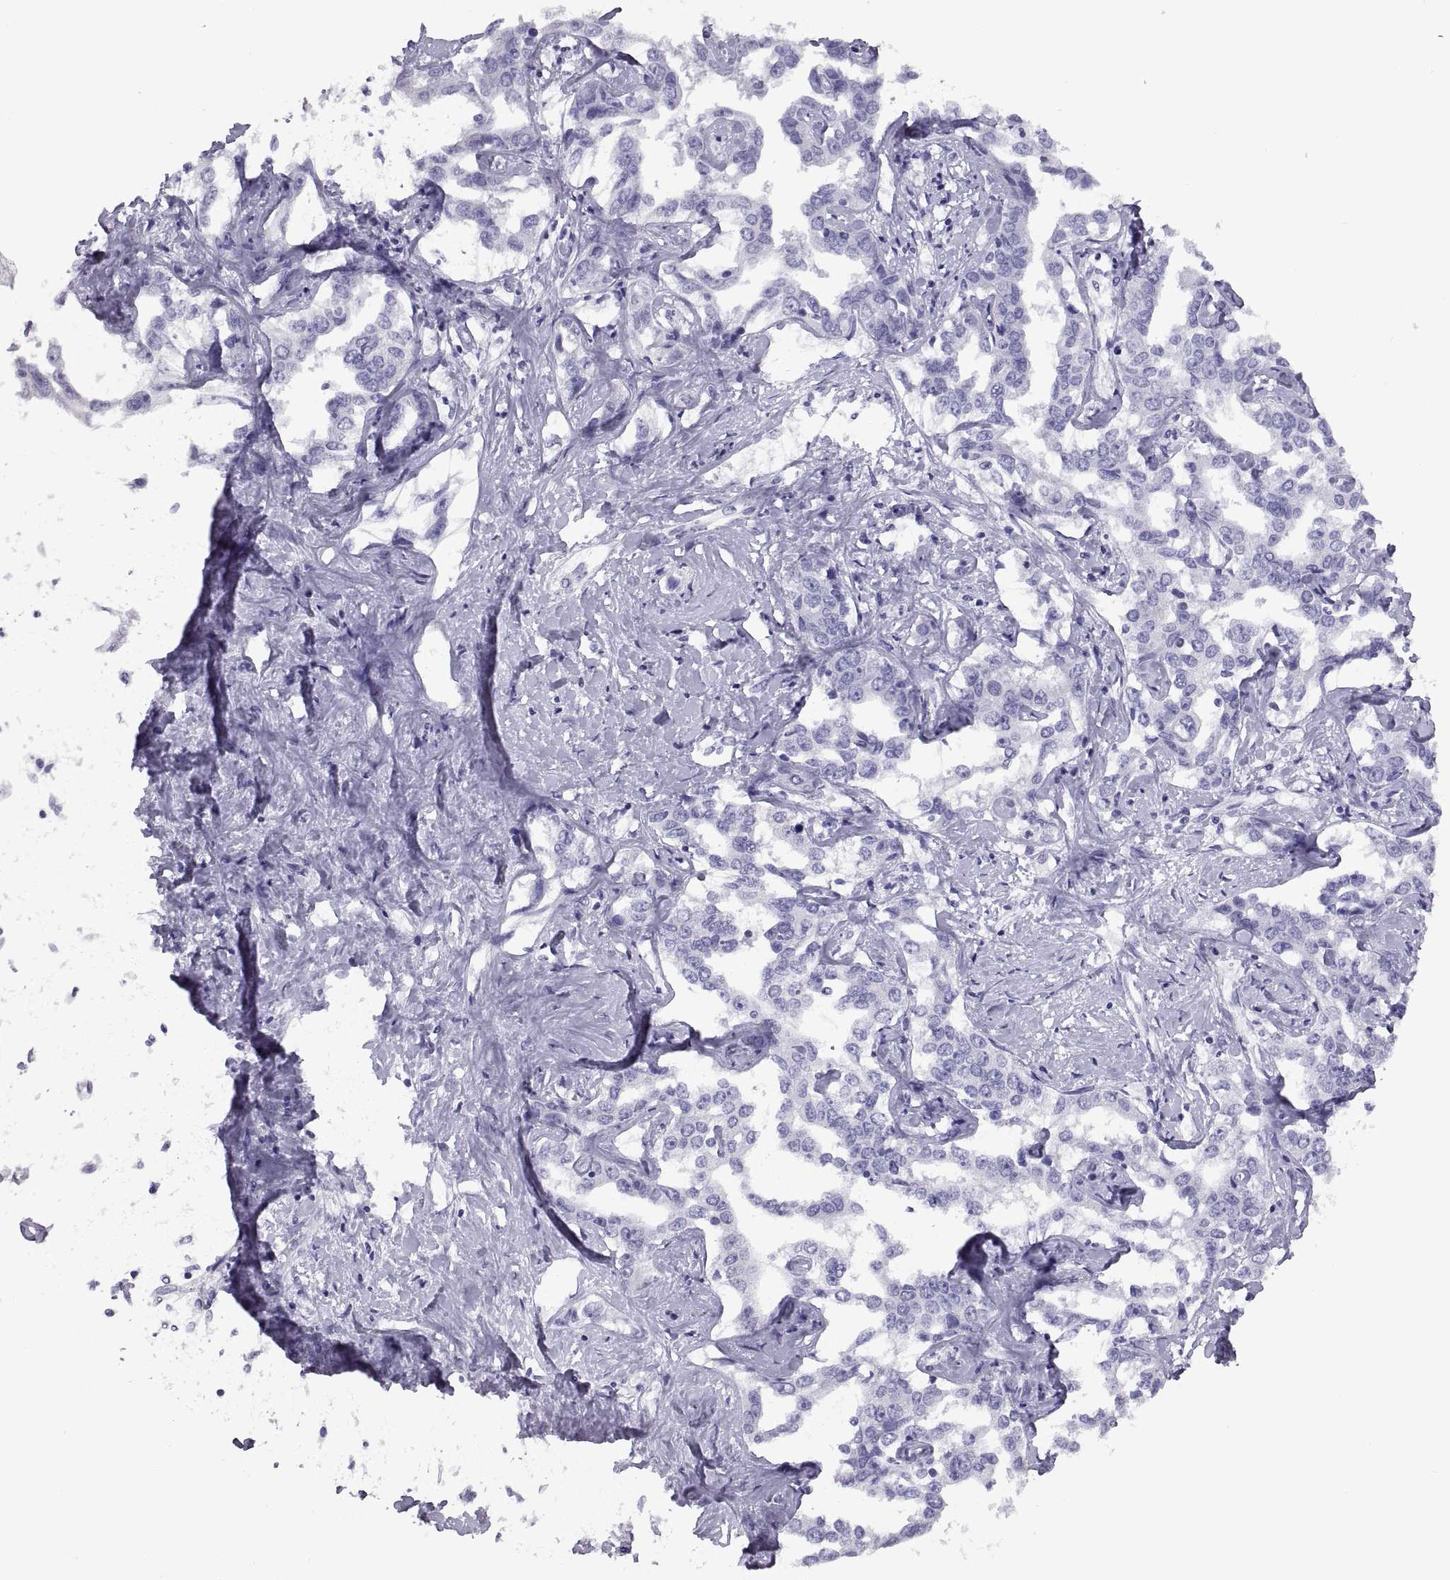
{"staining": {"intensity": "negative", "quantity": "none", "location": "none"}, "tissue": "liver cancer", "cell_type": "Tumor cells", "image_type": "cancer", "snomed": [{"axis": "morphology", "description": "Cholangiocarcinoma"}, {"axis": "topography", "description": "Liver"}], "caption": "This is an immunohistochemistry photomicrograph of human liver cancer (cholangiocarcinoma). There is no positivity in tumor cells.", "gene": "RGS20", "patient": {"sex": "male", "age": 59}}